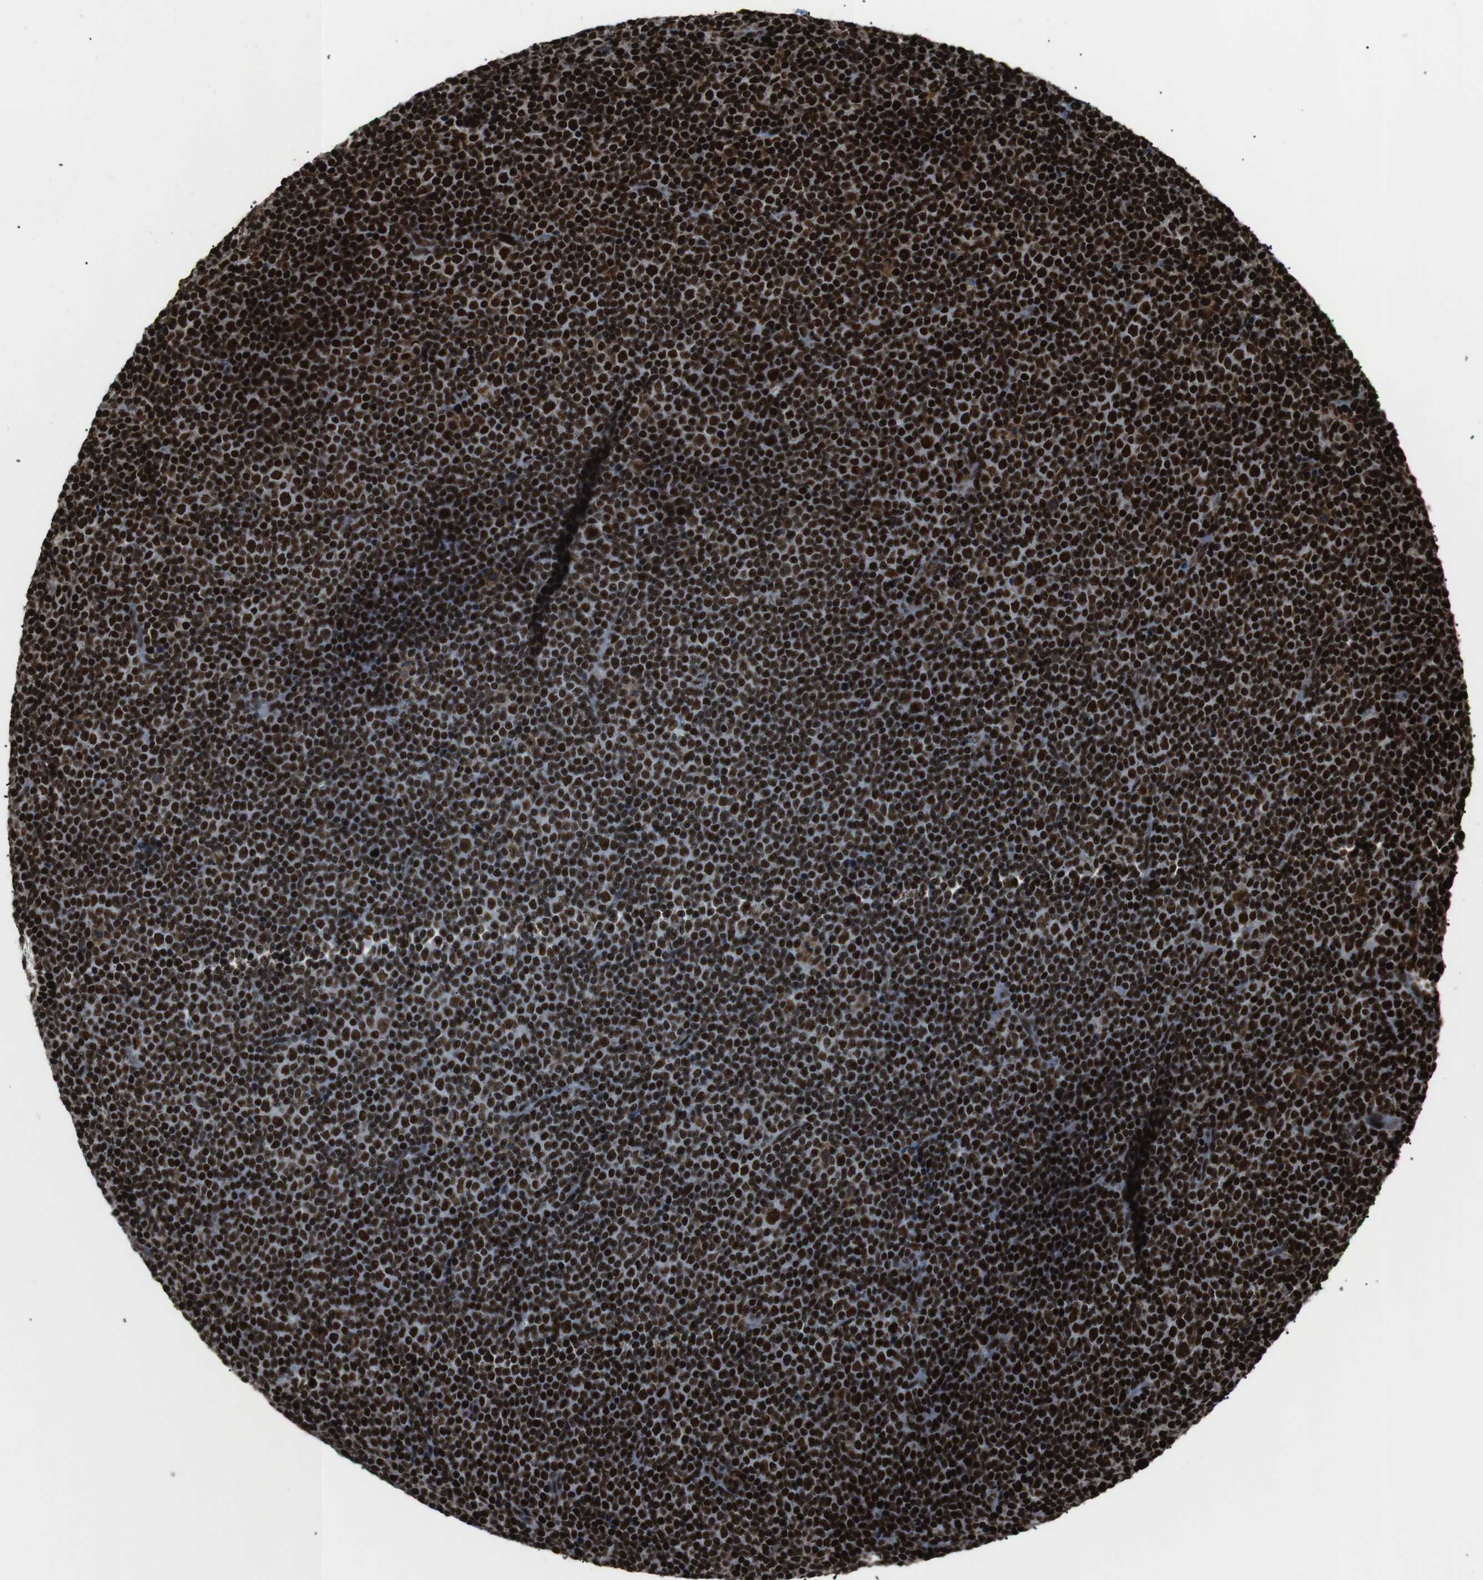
{"staining": {"intensity": "strong", "quantity": ">75%", "location": "nuclear"}, "tissue": "lymphoma", "cell_type": "Tumor cells", "image_type": "cancer", "snomed": [{"axis": "morphology", "description": "Malignant lymphoma, non-Hodgkin's type, Low grade"}, {"axis": "topography", "description": "Lymph node"}], "caption": "Protein staining of low-grade malignant lymphoma, non-Hodgkin's type tissue demonstrates strong nuclear staining in about >75% of tumor cells.", "gene": "HNRNPU", "patient": {"sex": "female", "age": 67}}